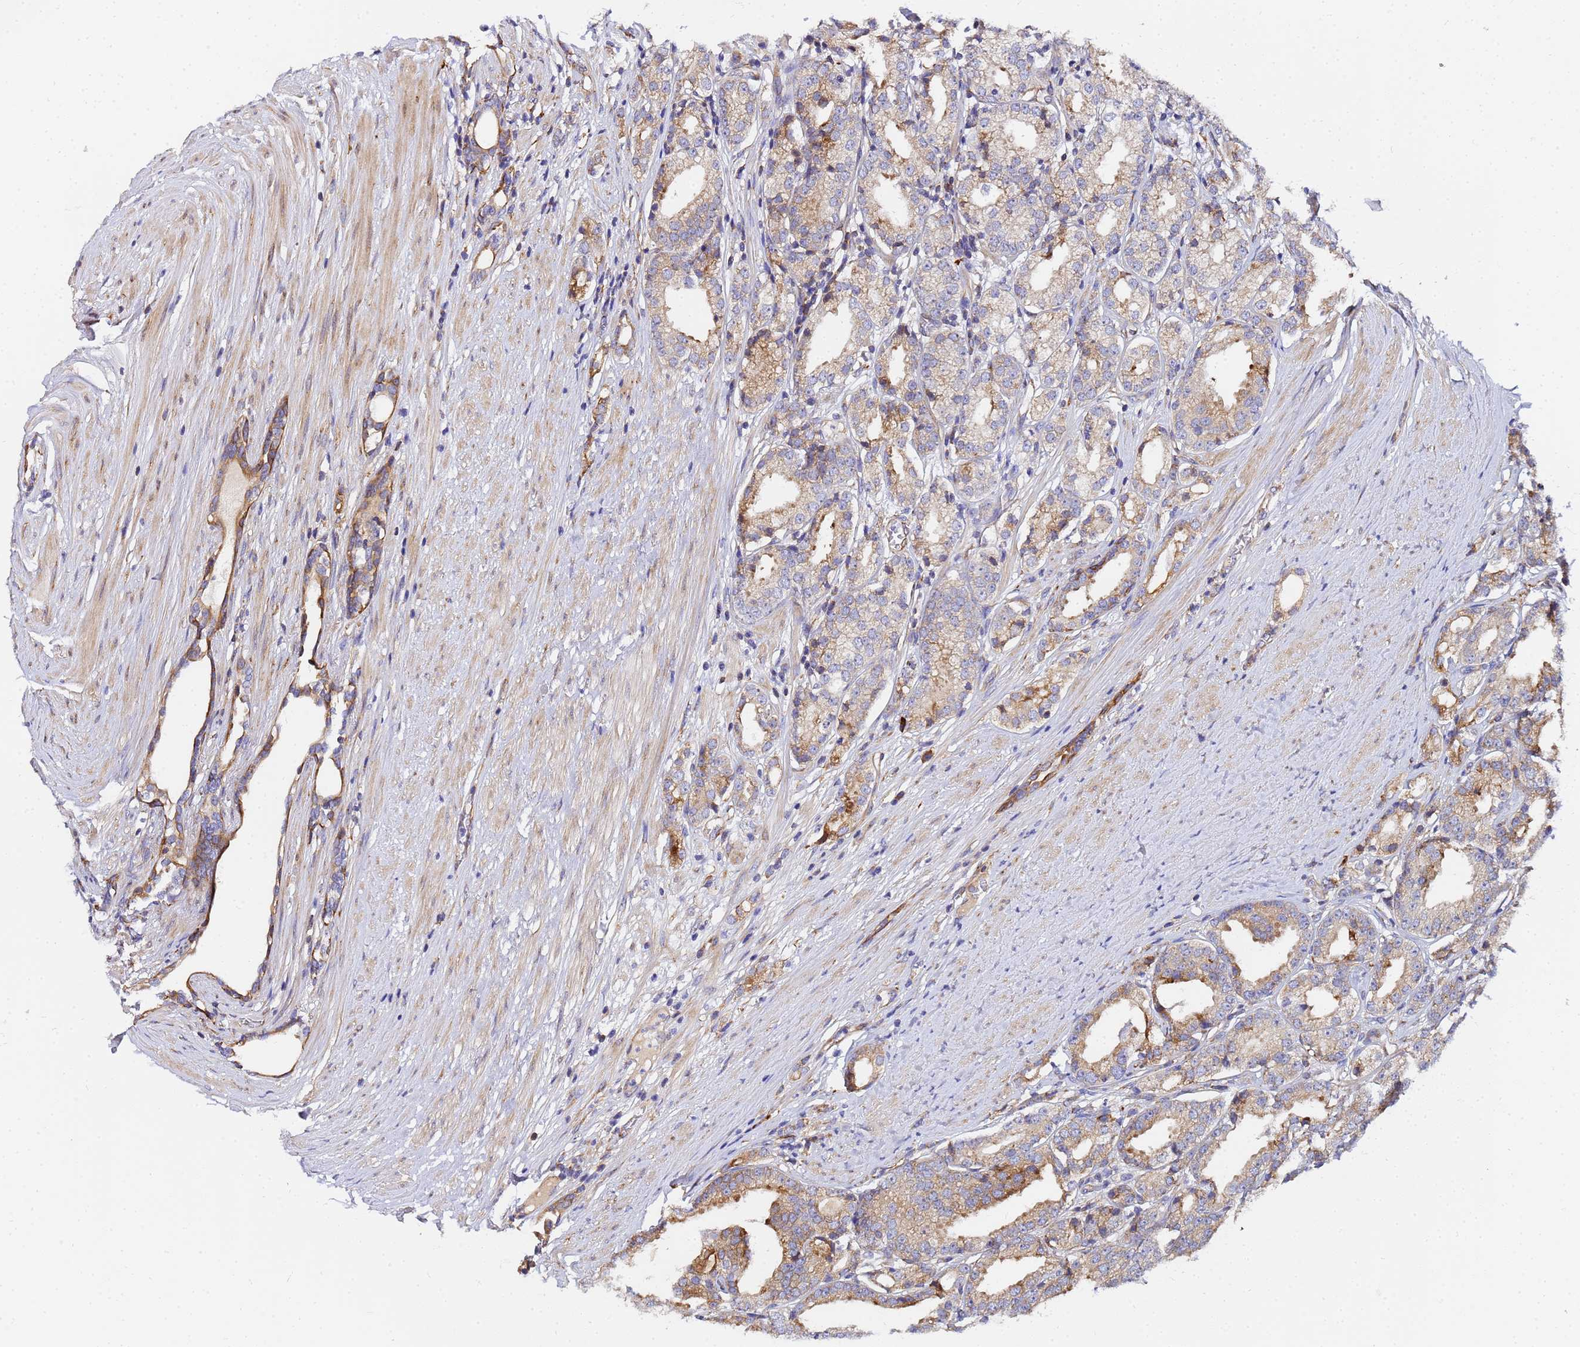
{"staining": {"intensity": "moderate", "quantity": "<25%", "location": "cytoplasmic/membranous"}, "tissue": "prostate cancer", "cell_type": "Tumor cells", "image_type": "cancer", "snomed": [{"axis": "morphology", "description": "Adenocarcinoma, High grade"}, {"axis": "topography", "description": "Prostate"}], "caption": "Moderate cytoplasmic/membranous staining for a protein is identified in about <25% of tumor cells of prostate cancer using IHC.", "gene": "POM121", "patient": {"sex": "male", "age": 69}}